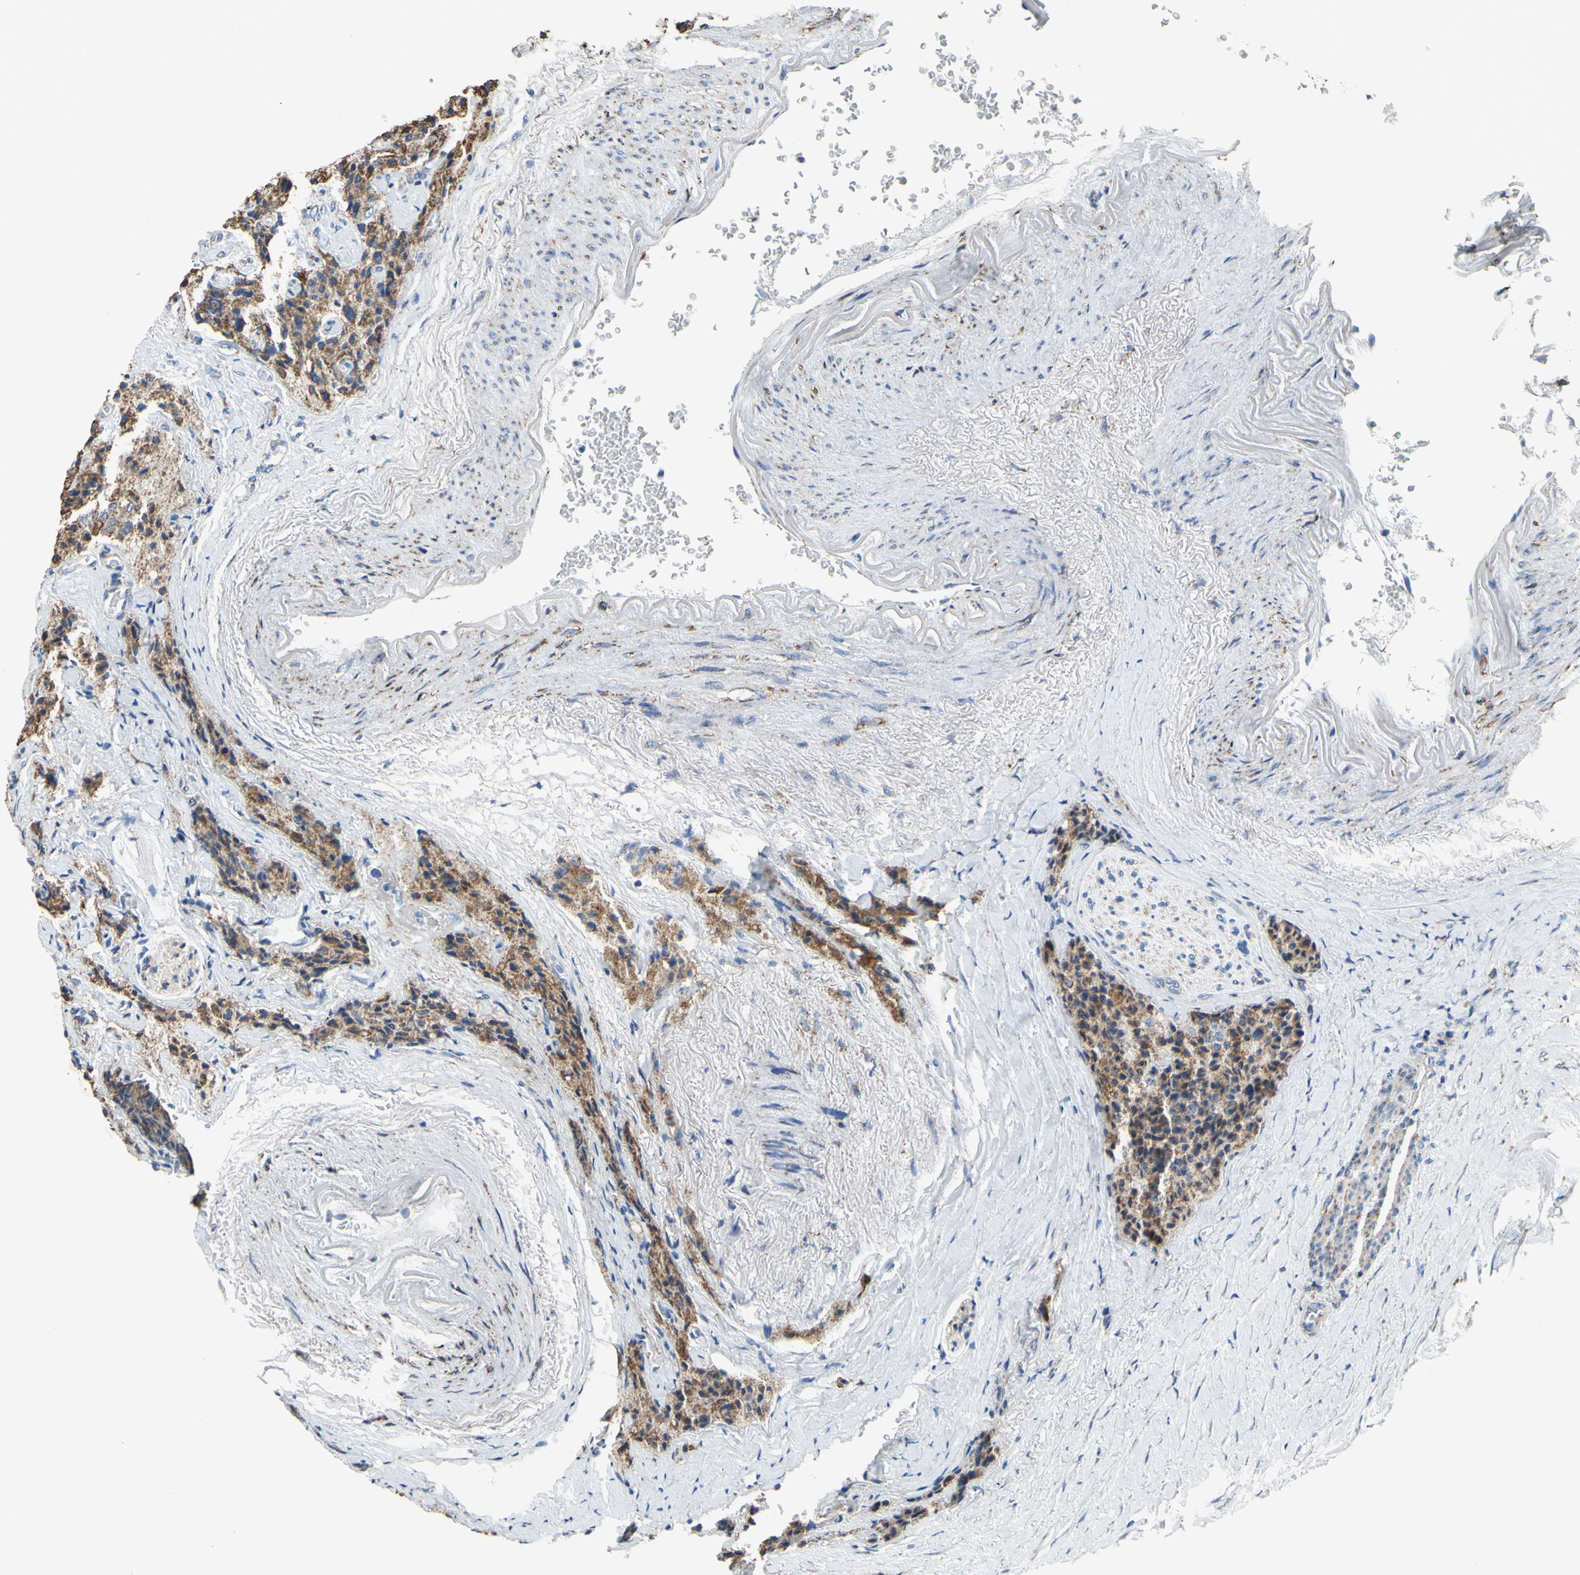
{"staining": {"intensity": "moderate", "quantity": ">75%", "location": "cytoplasmic/membranous"}, "tissue": "carcinoid", "cell_type": "Tumor cells", "image_type": "cancer", "snomed": [{"axis": "morphology", "description": "Carcinoid, malignant, NOS"}, {"axis": "topography", "description": "Colon"}], "caption": "High-power microscopy captured an immunohistochemistry (IHC) histopathology image of carcinoid (malignant), revealing moderate cytoplasmic/membranous positivity in approximately >75% of tumor cells.", "gene": "CMKLR2", "patient": {"sex": "female", "age": 61}}